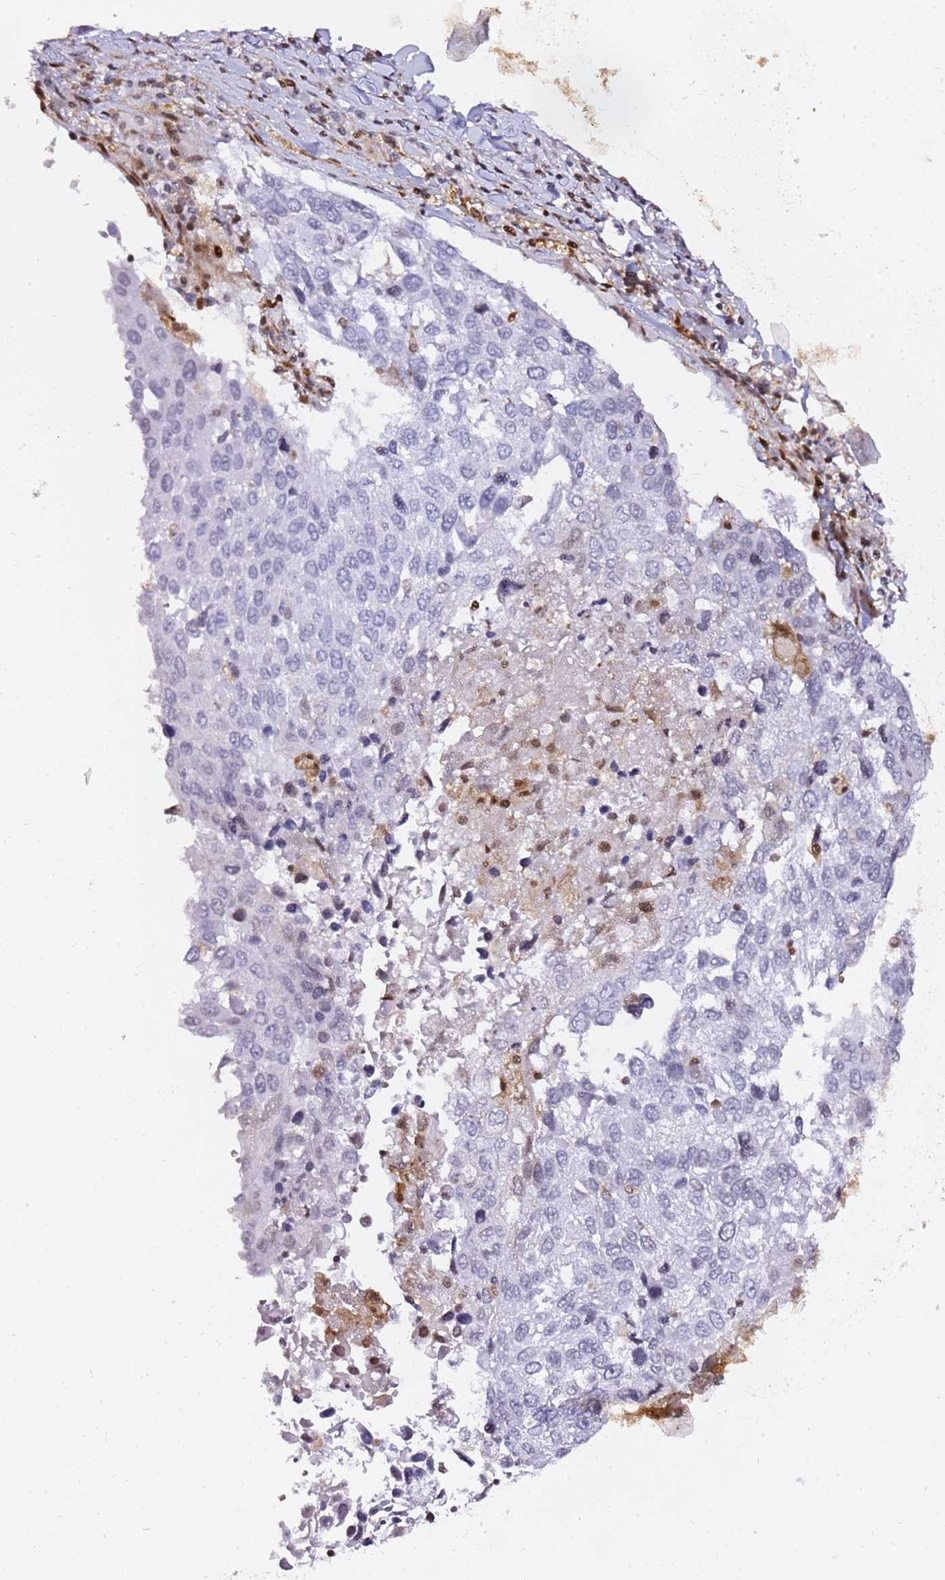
{"staining": {"intensity": "negative", "quantity": "none", "location": "none"}, "tissue": "lung cancer", "cell_type": "Tumor cells", "image_type": "cancer", "snomed": [{"axis": "morphology", "description": "Squamous cell carcinoma, NOS"}, {"axis": "topography", "description": "Lung"}], "caption": "The immunohistochemistry micrograph has no significant expression in tumor cells of squamous cell carcinoma (lung) tissue.", "gene": "GBP2", "patient": {"sex": "male", "age": 65}}